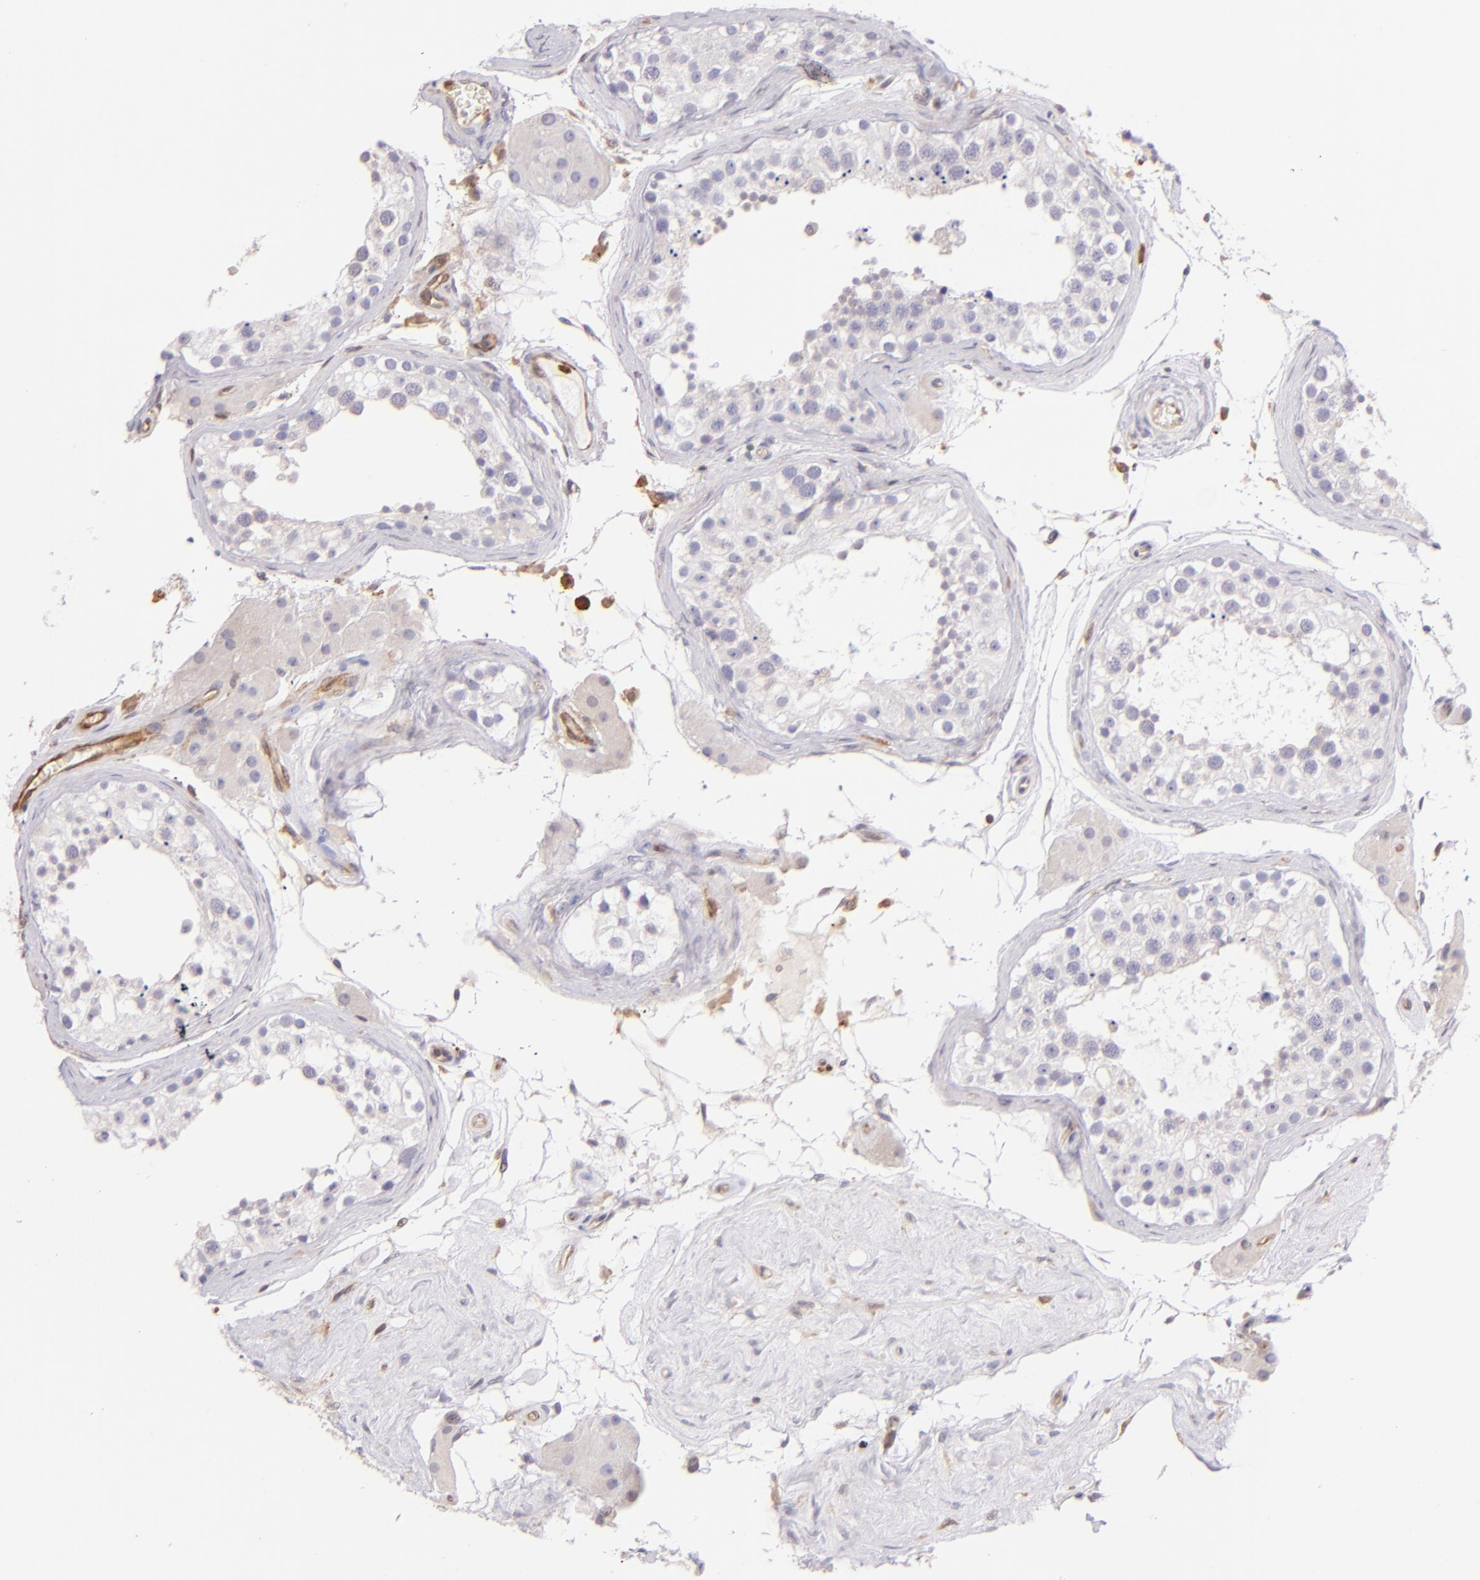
{"staining": {"intensity": "negative", "quantity": "none", "location": "none"}, "tissue": "testis", "cell_type": "Cells in seminiferous ducts", "image_type": "normal", "snomed": [{"axis": "morphology", "description": "Normal tissue, NOS"}, {"axis": "topography", "description": "Testis"}], "caption": "Unremarkable testis was stained to show a protein in brown. There is no significant expression in cells in seminiferous ducts. Brightfield microscopy of immunohistochemistry stained with DAB (3,3'-diaminobenzidine) (brown) and hematoxylin (blue), captured at high magnification.", "gene": "BTK", "patient": {"sex": "male", "age": 68}}